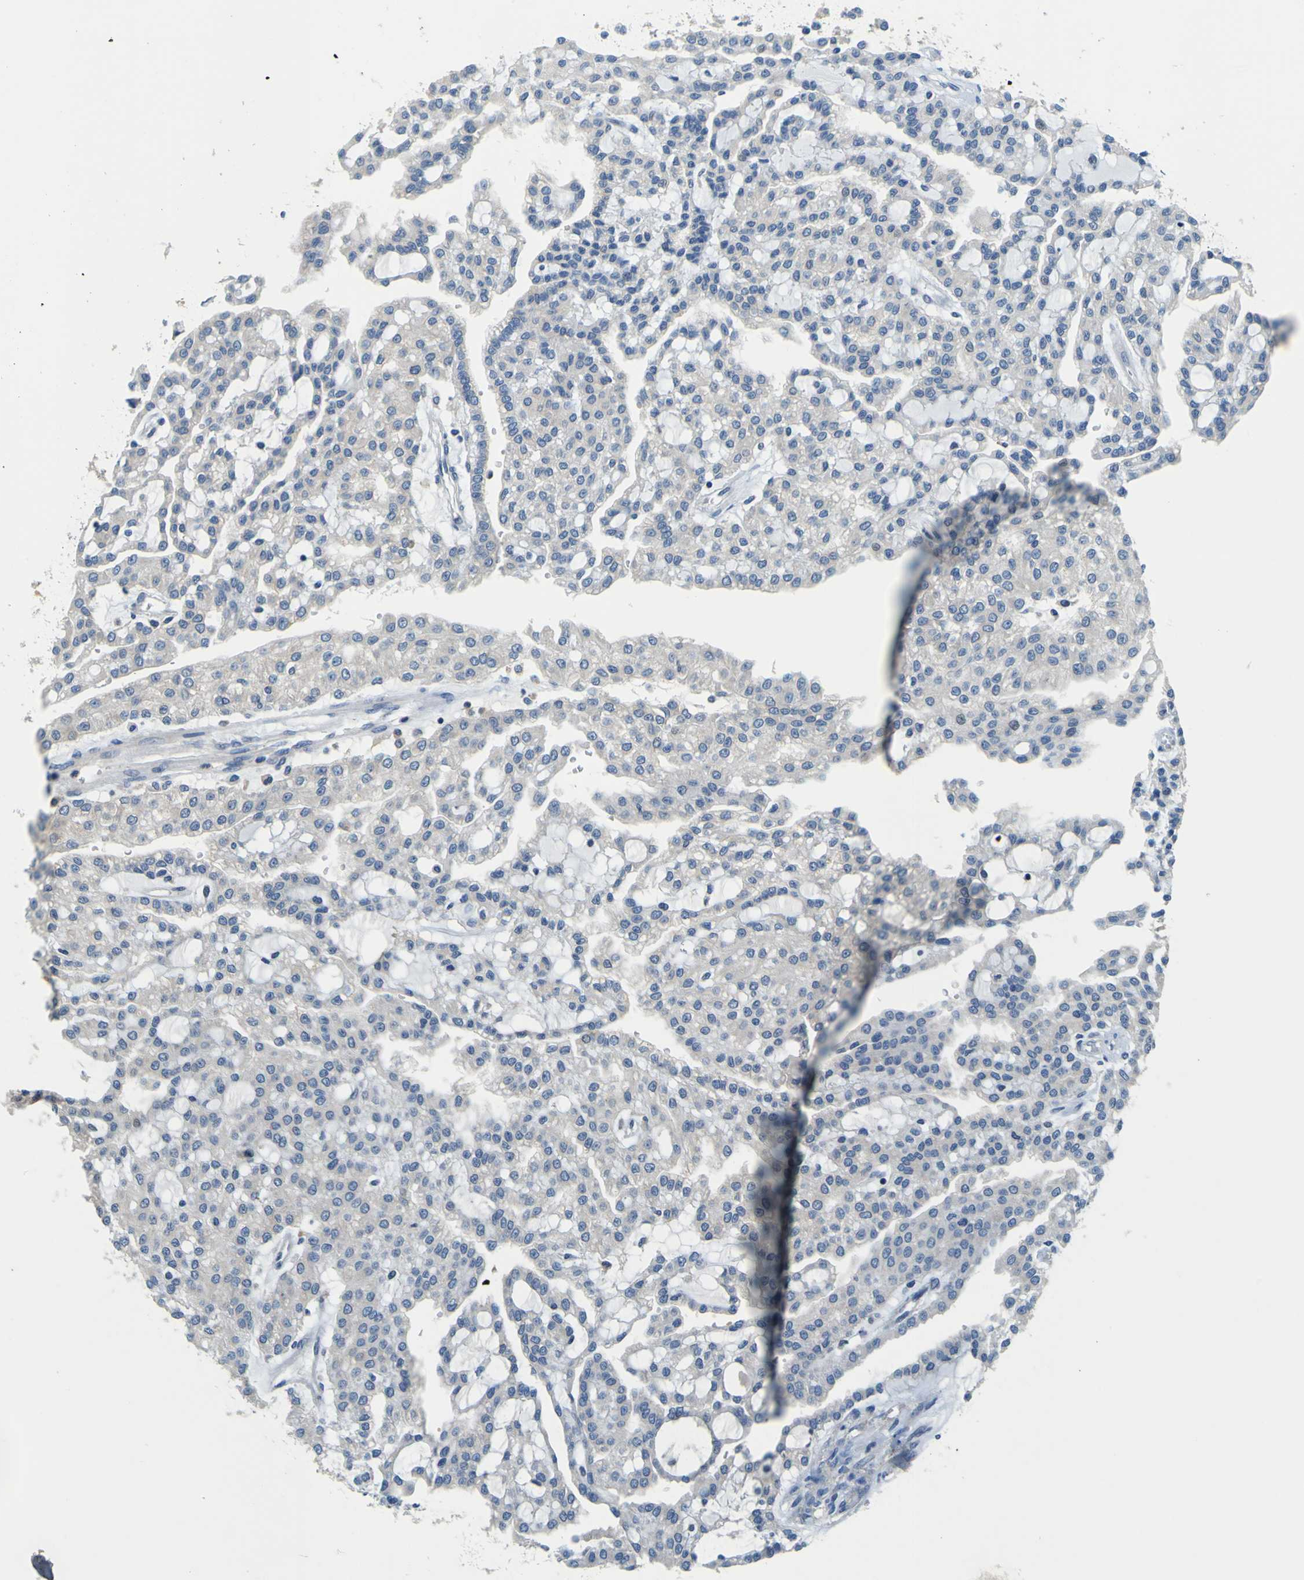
{"staining": {"intensity": "negative", "quantity": "none", "location": "none"}, "tissue": "renal cancer", "cell_type": "Tumor cells", "image_type": "cancer", "snomed": [{"axis": "morphology", "description": "Adenocarcinoma, NOS"}, {"axis": "topography", "description": "Kidney"}], "caption": "Tumor cells are negative for brown protein staining in renal cancer (adenocarcinoma).", "gene": "TNIK", "patient": {"sex": "male", "age": 63}}